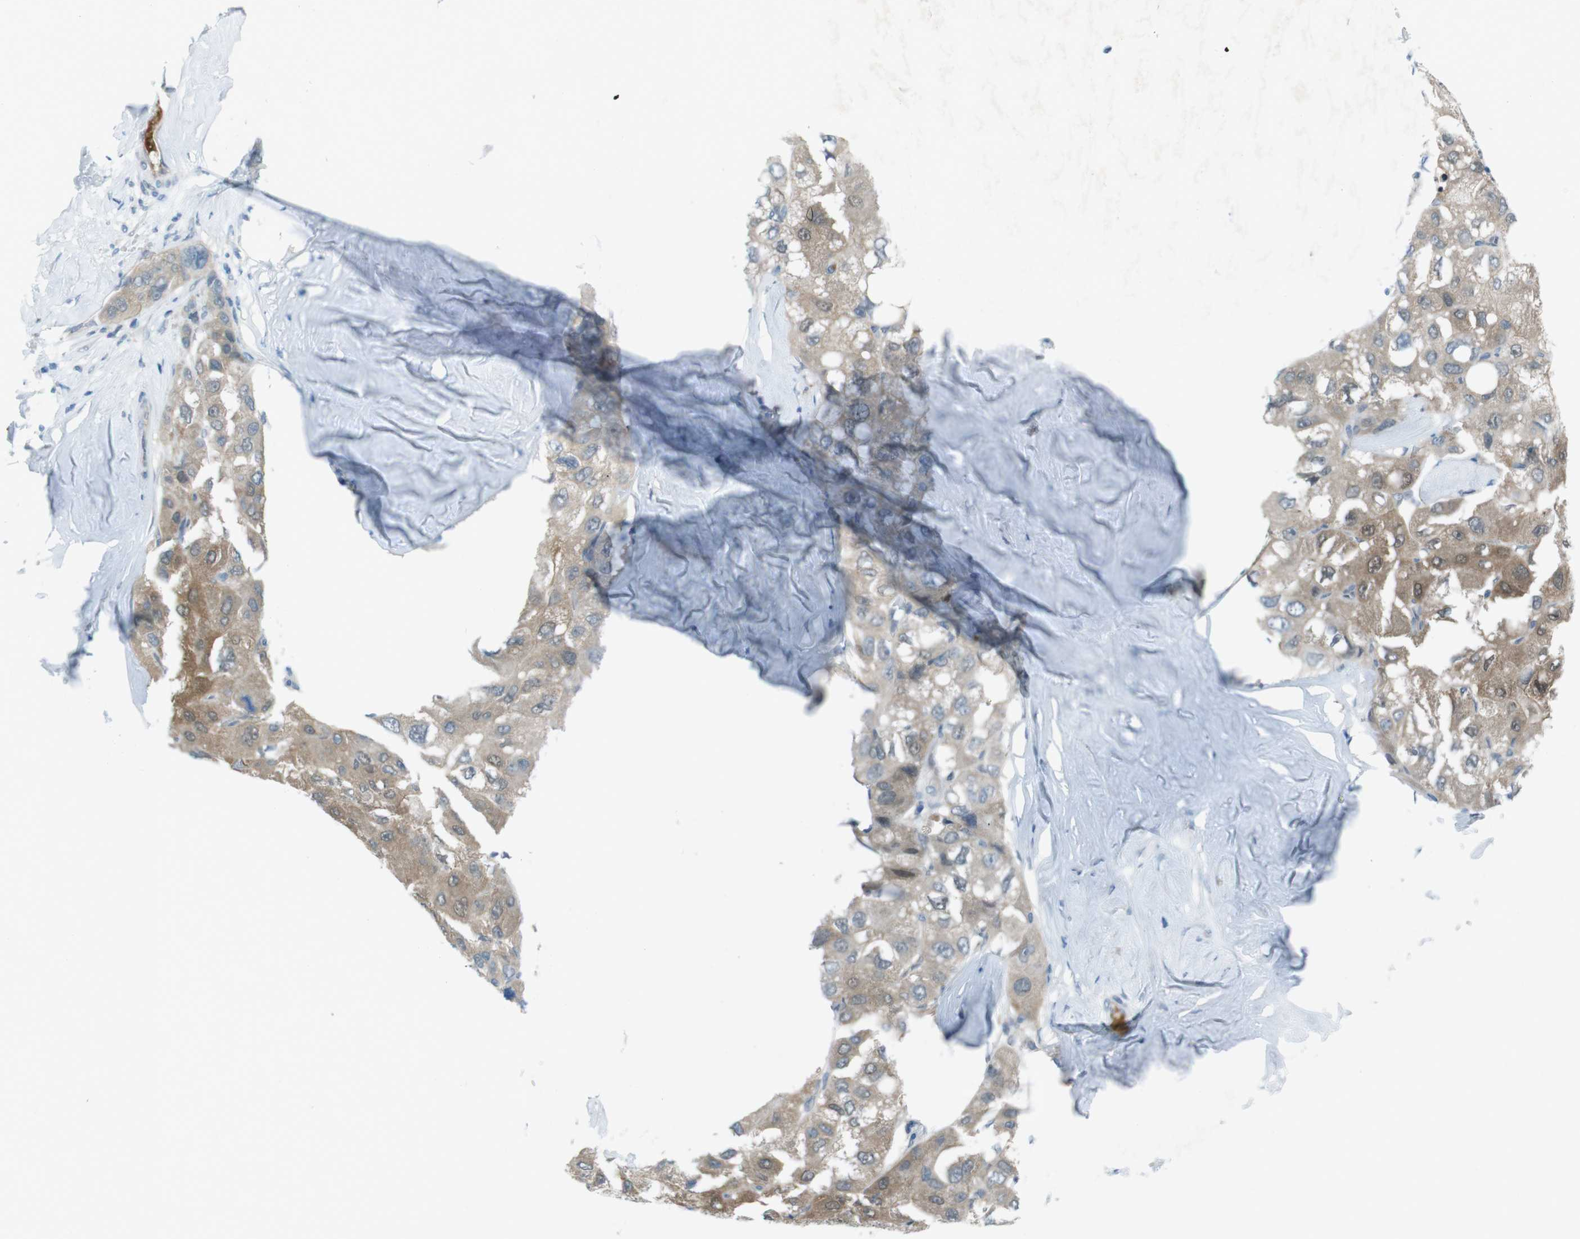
{"staining": {"intensity": "moderate", "quantity": ">75%", "location": "cytoplasmic/membranous"}, "tissue": "liver cancer", "cell_type": "Tumor cells", "image_type": "cancer", "snomed": [{"axis": "morphology", "description": "Carcinoma, Hepatocellular, NOS"}, {"axis": "topography", "description": "Liver"}], "caption": "About >75% of tumor cells in human liver cancer demonstrate moderate cytoplasmic/membranous protein expression as visualized by brown immunohistochemical staining.", "gene": "ZDHHC20", "patient": {"sex": "male", "age": 80}}